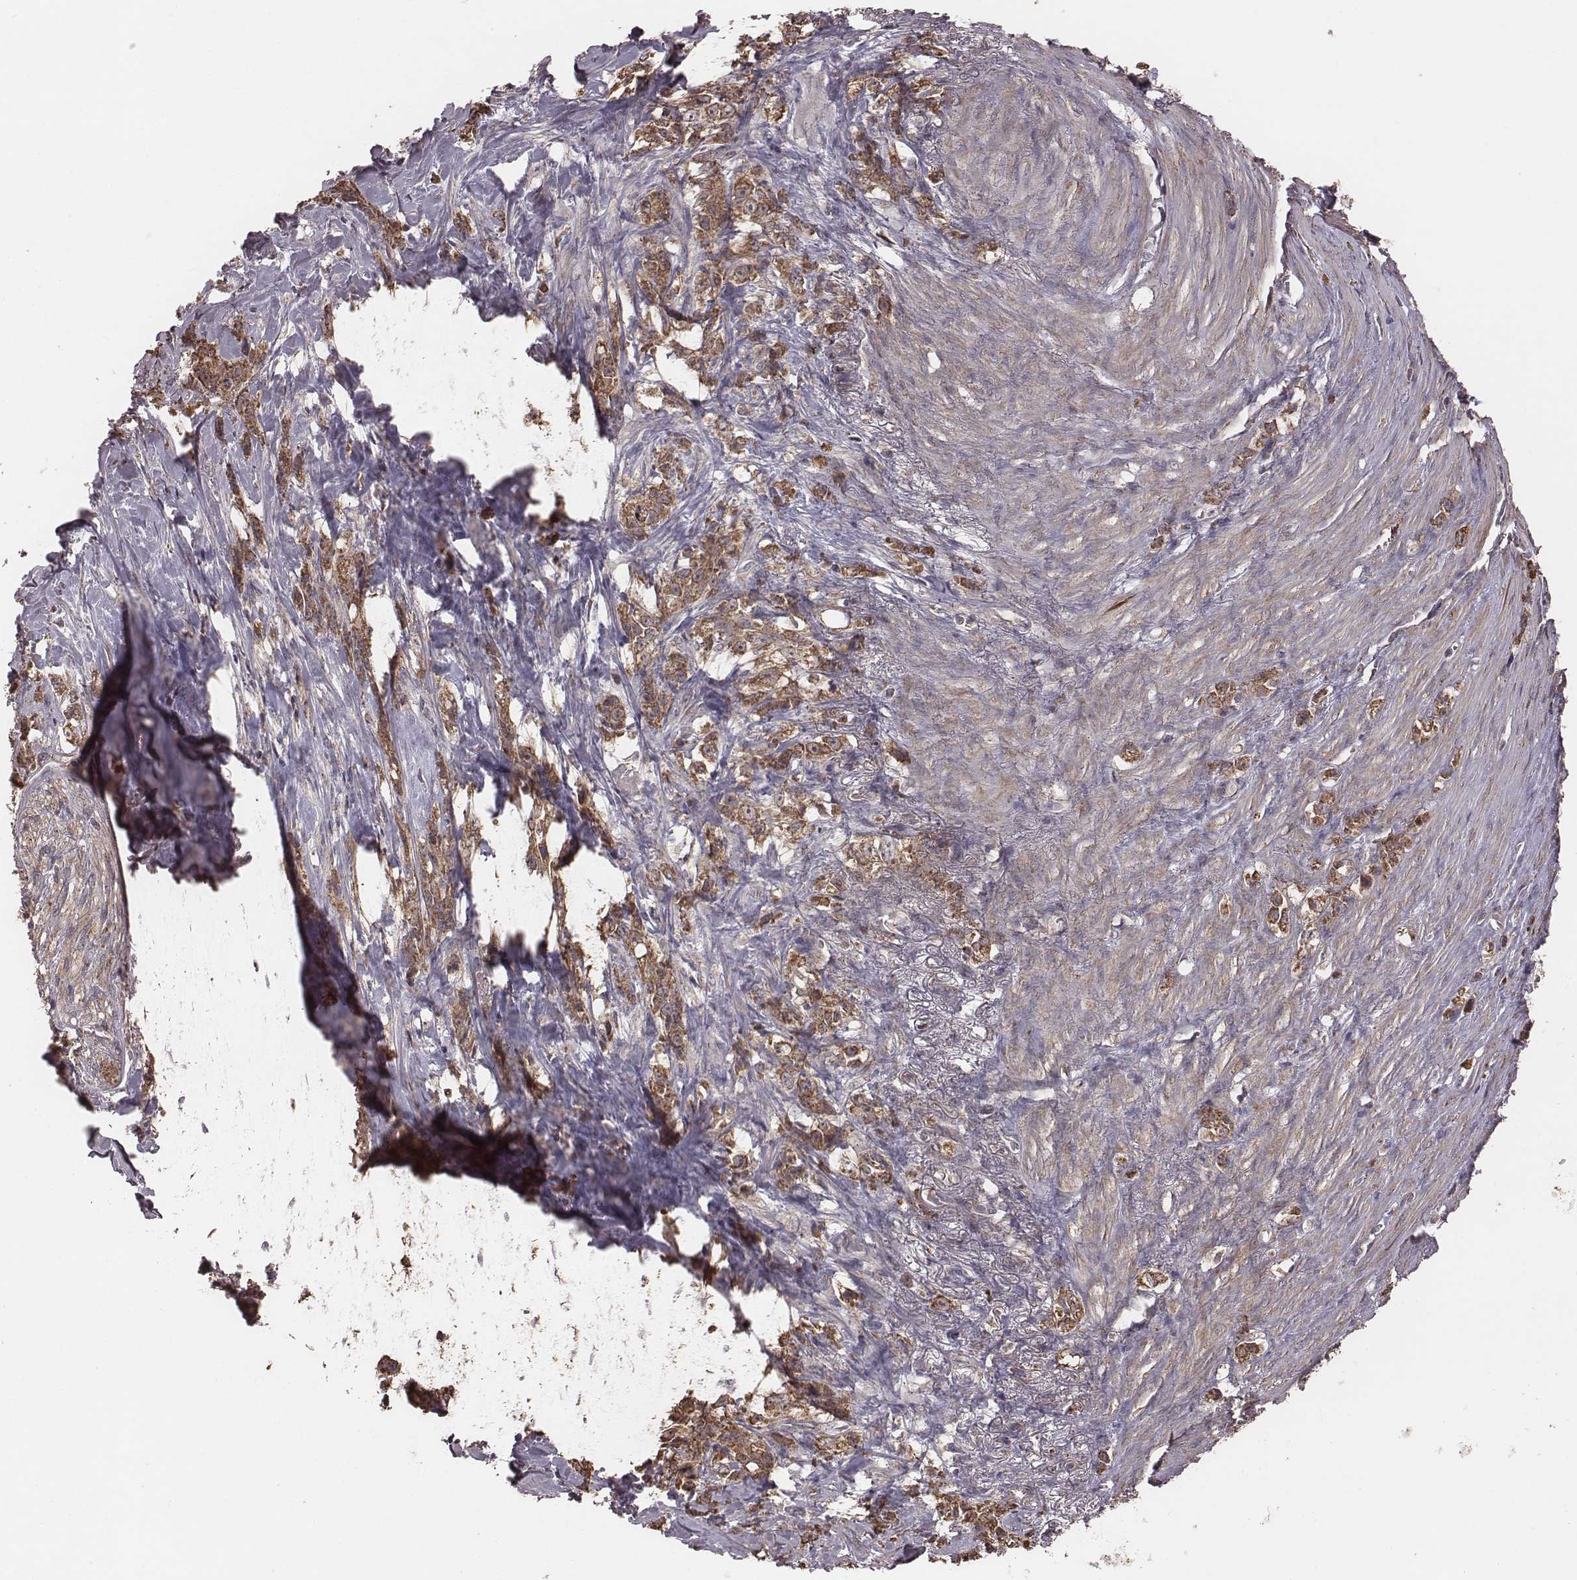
{"staining": {"intensity": "strong", "quantity": ">75%", "location": "cytoplasmic/membranous"}, "tissue": "stomach cancer", "cell_type": "Tumor cells", "image_type": "cancer", "snomed": [{"axis": "morphology", "description": "Adenocarcinoma, NOS"}, {"axis": "topography", "description": "Stomach, lower"}], "caption": "An immunohistochemistry (IHC) photomicrograph of neoplastic tissue is shown. Protein staining in brown labels strong cytoplasmic/membranous positivity in stomach cancer (adenocarcinoma) within tumor cells.", "gene": "PDCD2L", "patient": {"sex": "male", "age": 88}}